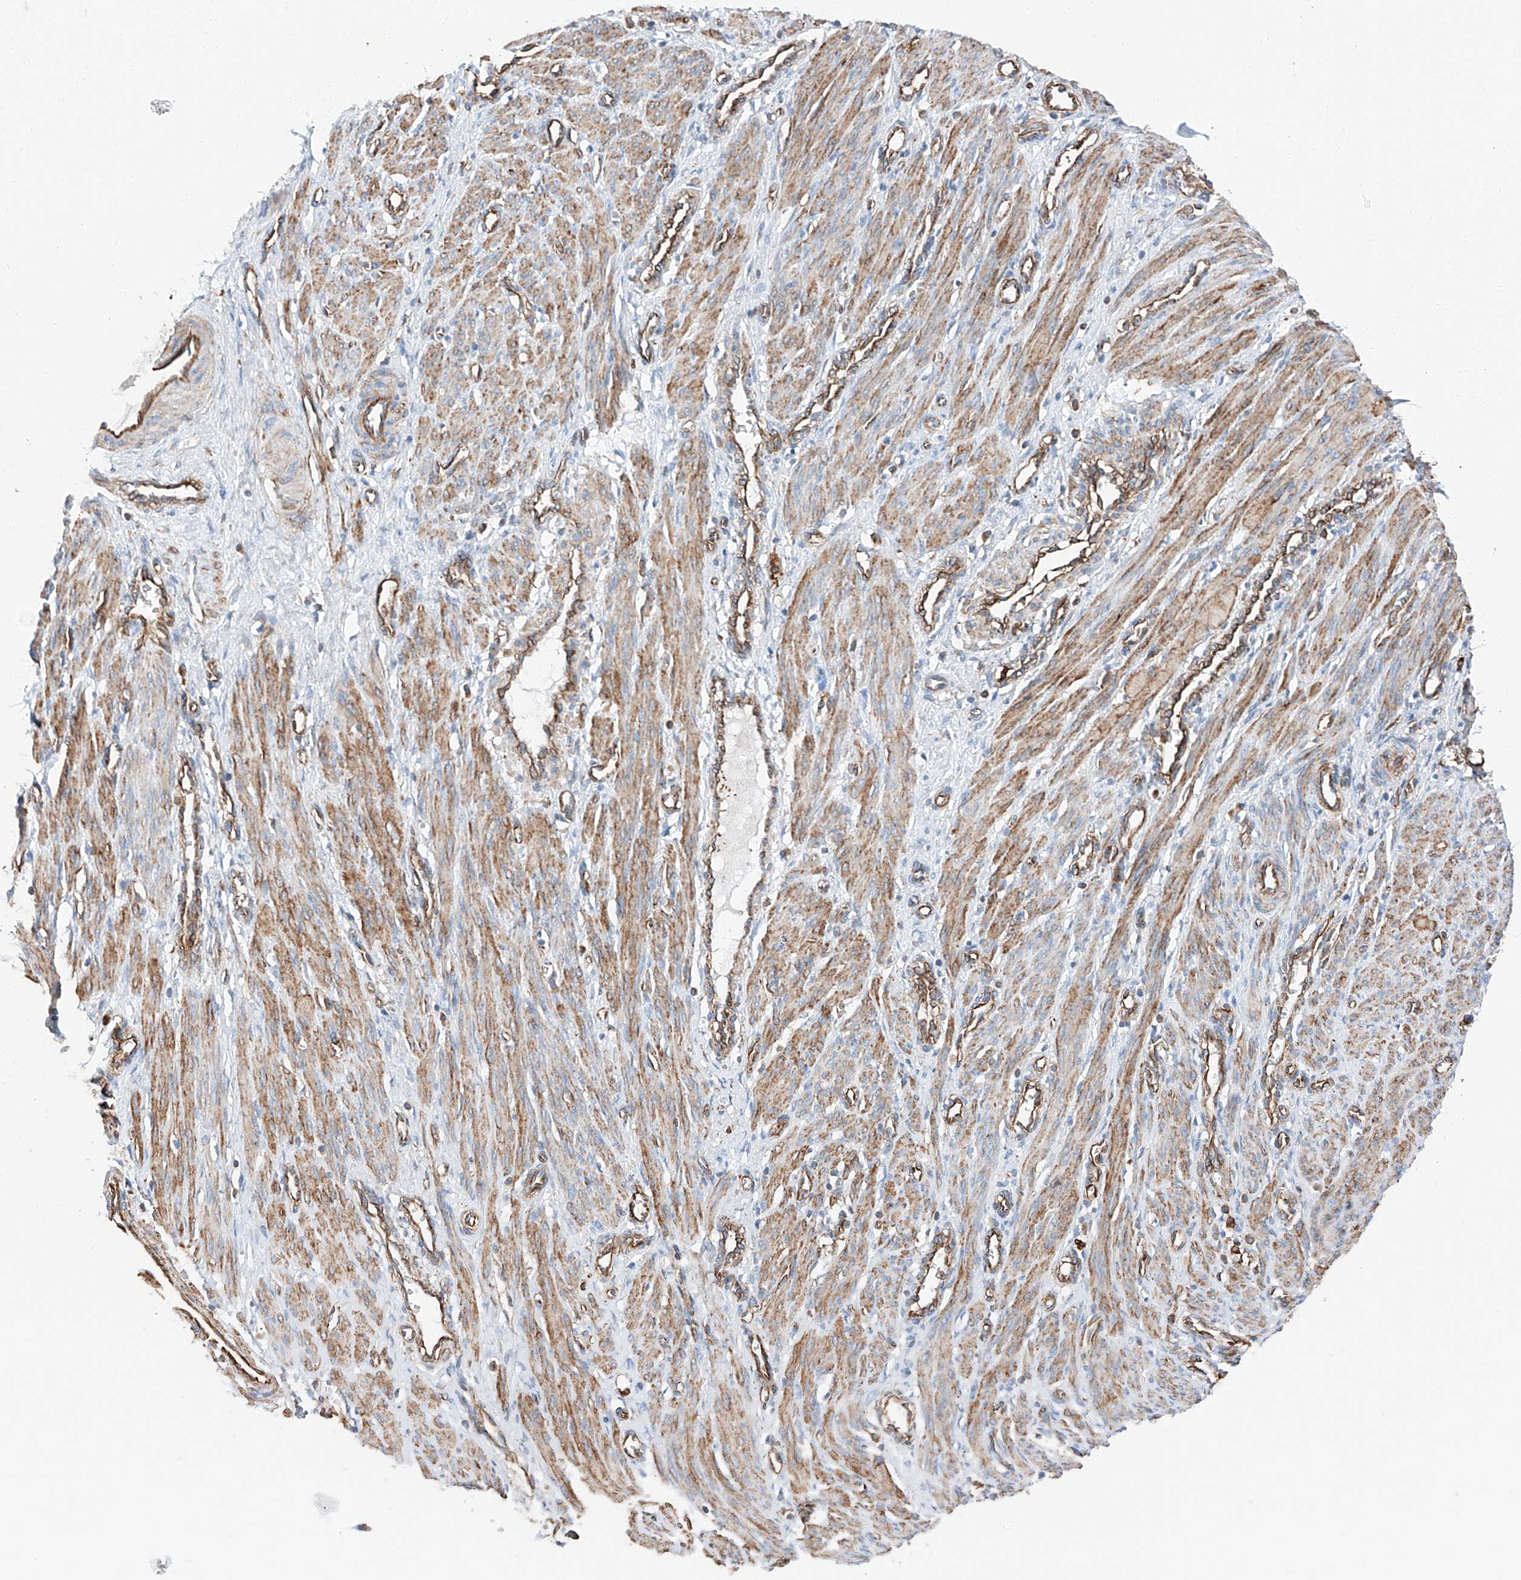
{"staining": {"intensity": "moderate", "quantity": ">75%", "location": "cytoplasmic/membranous"}, "tissue": "smooth muscle", "cell_type": "Smooth muscle cells", "image_type": "normal", "snomed": [{"axis": "morphology", "description": "Normal tissue, NOS"}, {"axis": "topography", "description": "Endometrium"}], "caption": "Smooth muscle was stained to show a protein in brown. There is medium levels of moderate cytoplasmic/membranous staining in approximately >75% of smooth muscle cells. (DAB (3,3'-diaminobenzidine) = brown stain, brightfield microscopy at high magnification).", "gene": "ZNF804A", "patient": {"sex": "female", "age": 33}}